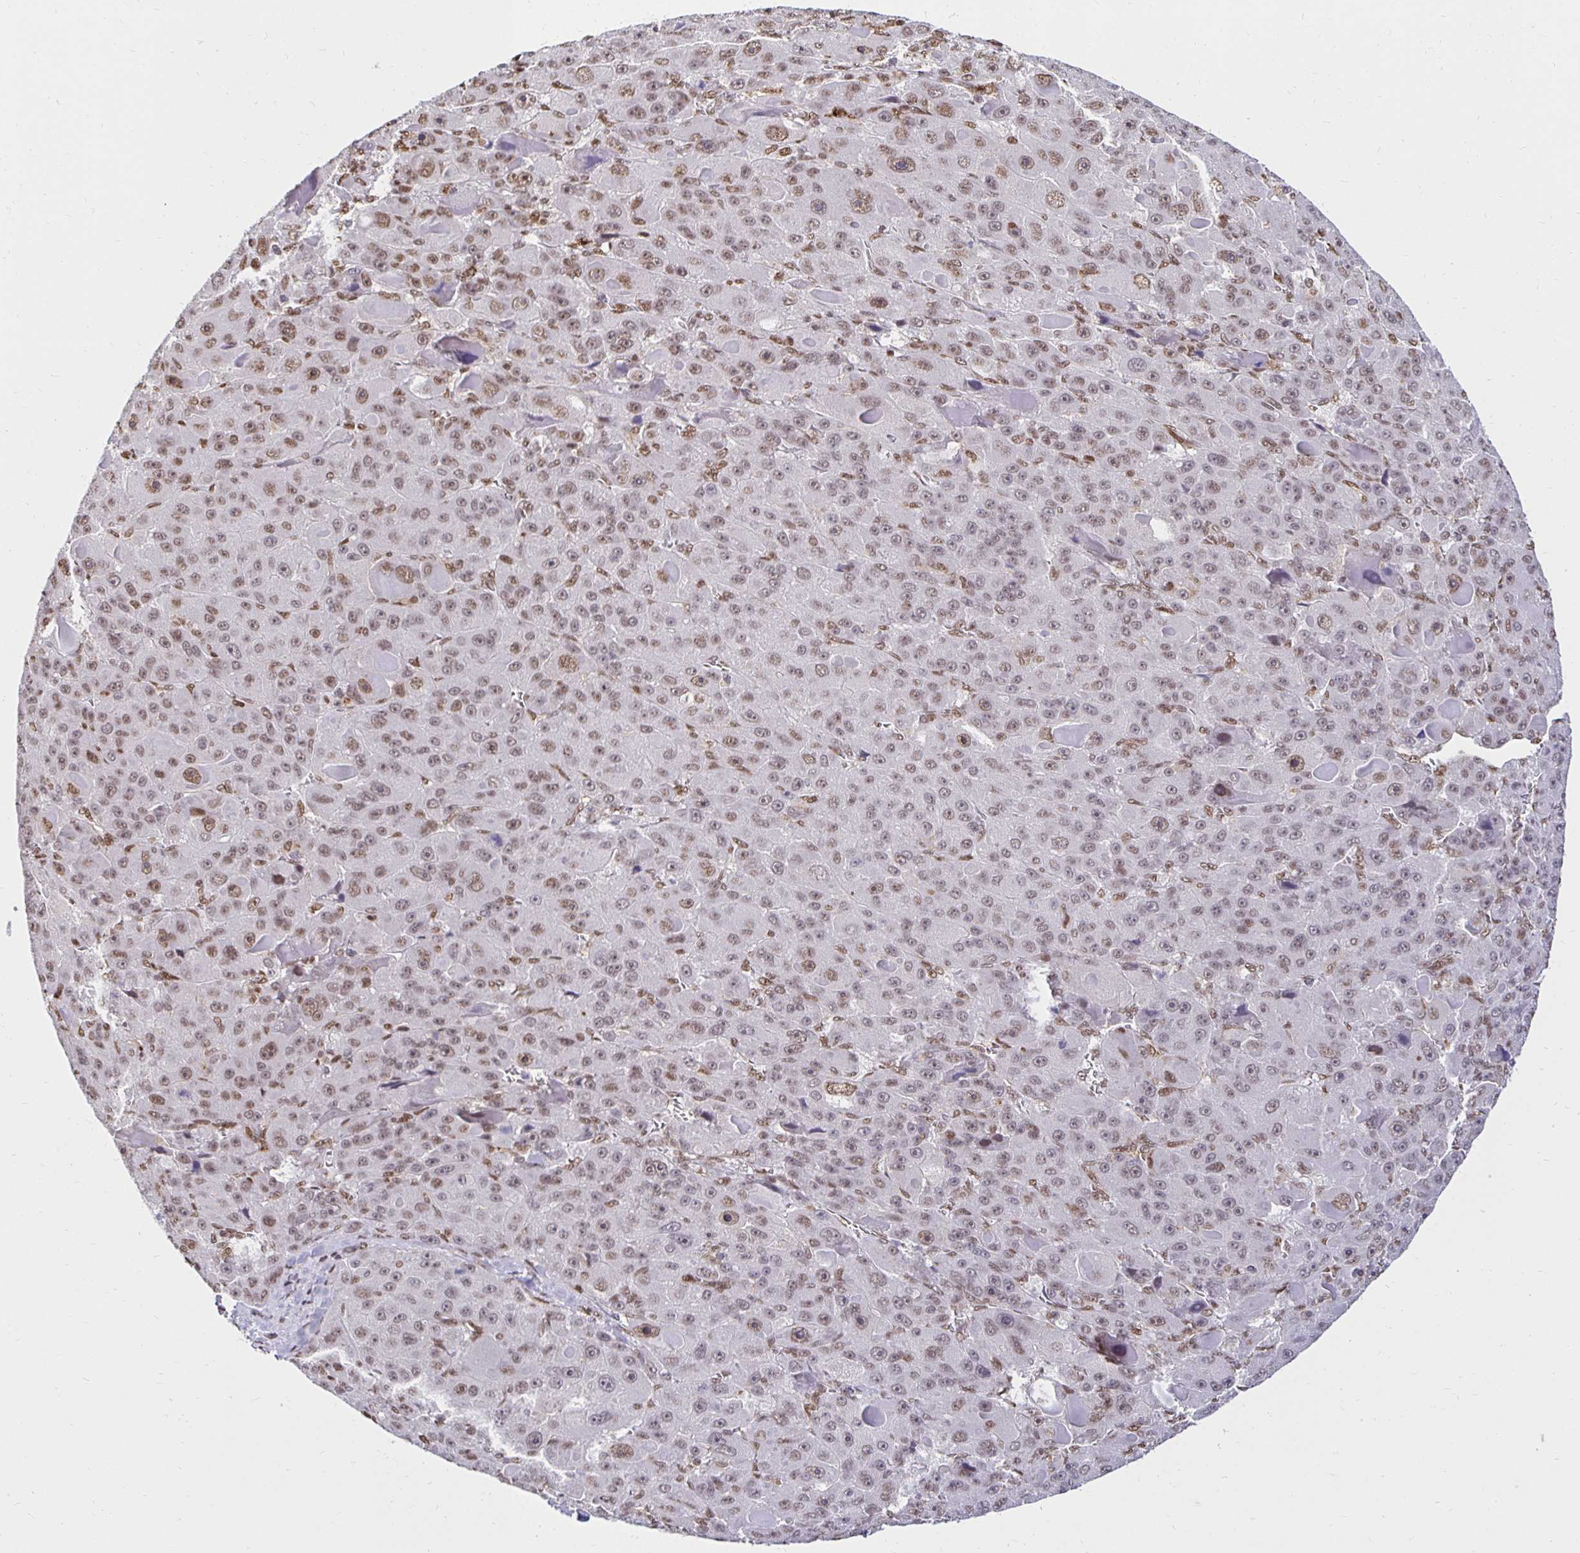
{"staining": {"intensity": "moderate", "quantity": ">75%", "location": "nuclear"}, "tissue": "liver cancer", "cell_type": "Tumor cells", "image_type": "cancer", "snomed": [{"axis": "morphology", "description": "Carcinoma, Hepatocellular, NOS"}, {"axis": "topography", "description": "Liver"}], "caption": "IHC histopathology image of human liver cancer (hepatocellular carcinoma) stained for a protein (brown), which reveals medium levels of moderate nuclear staining in approximately >75% of tumor cells.", "gene": "ZNF579", "patient": {"sex": "male", "age": 76}}